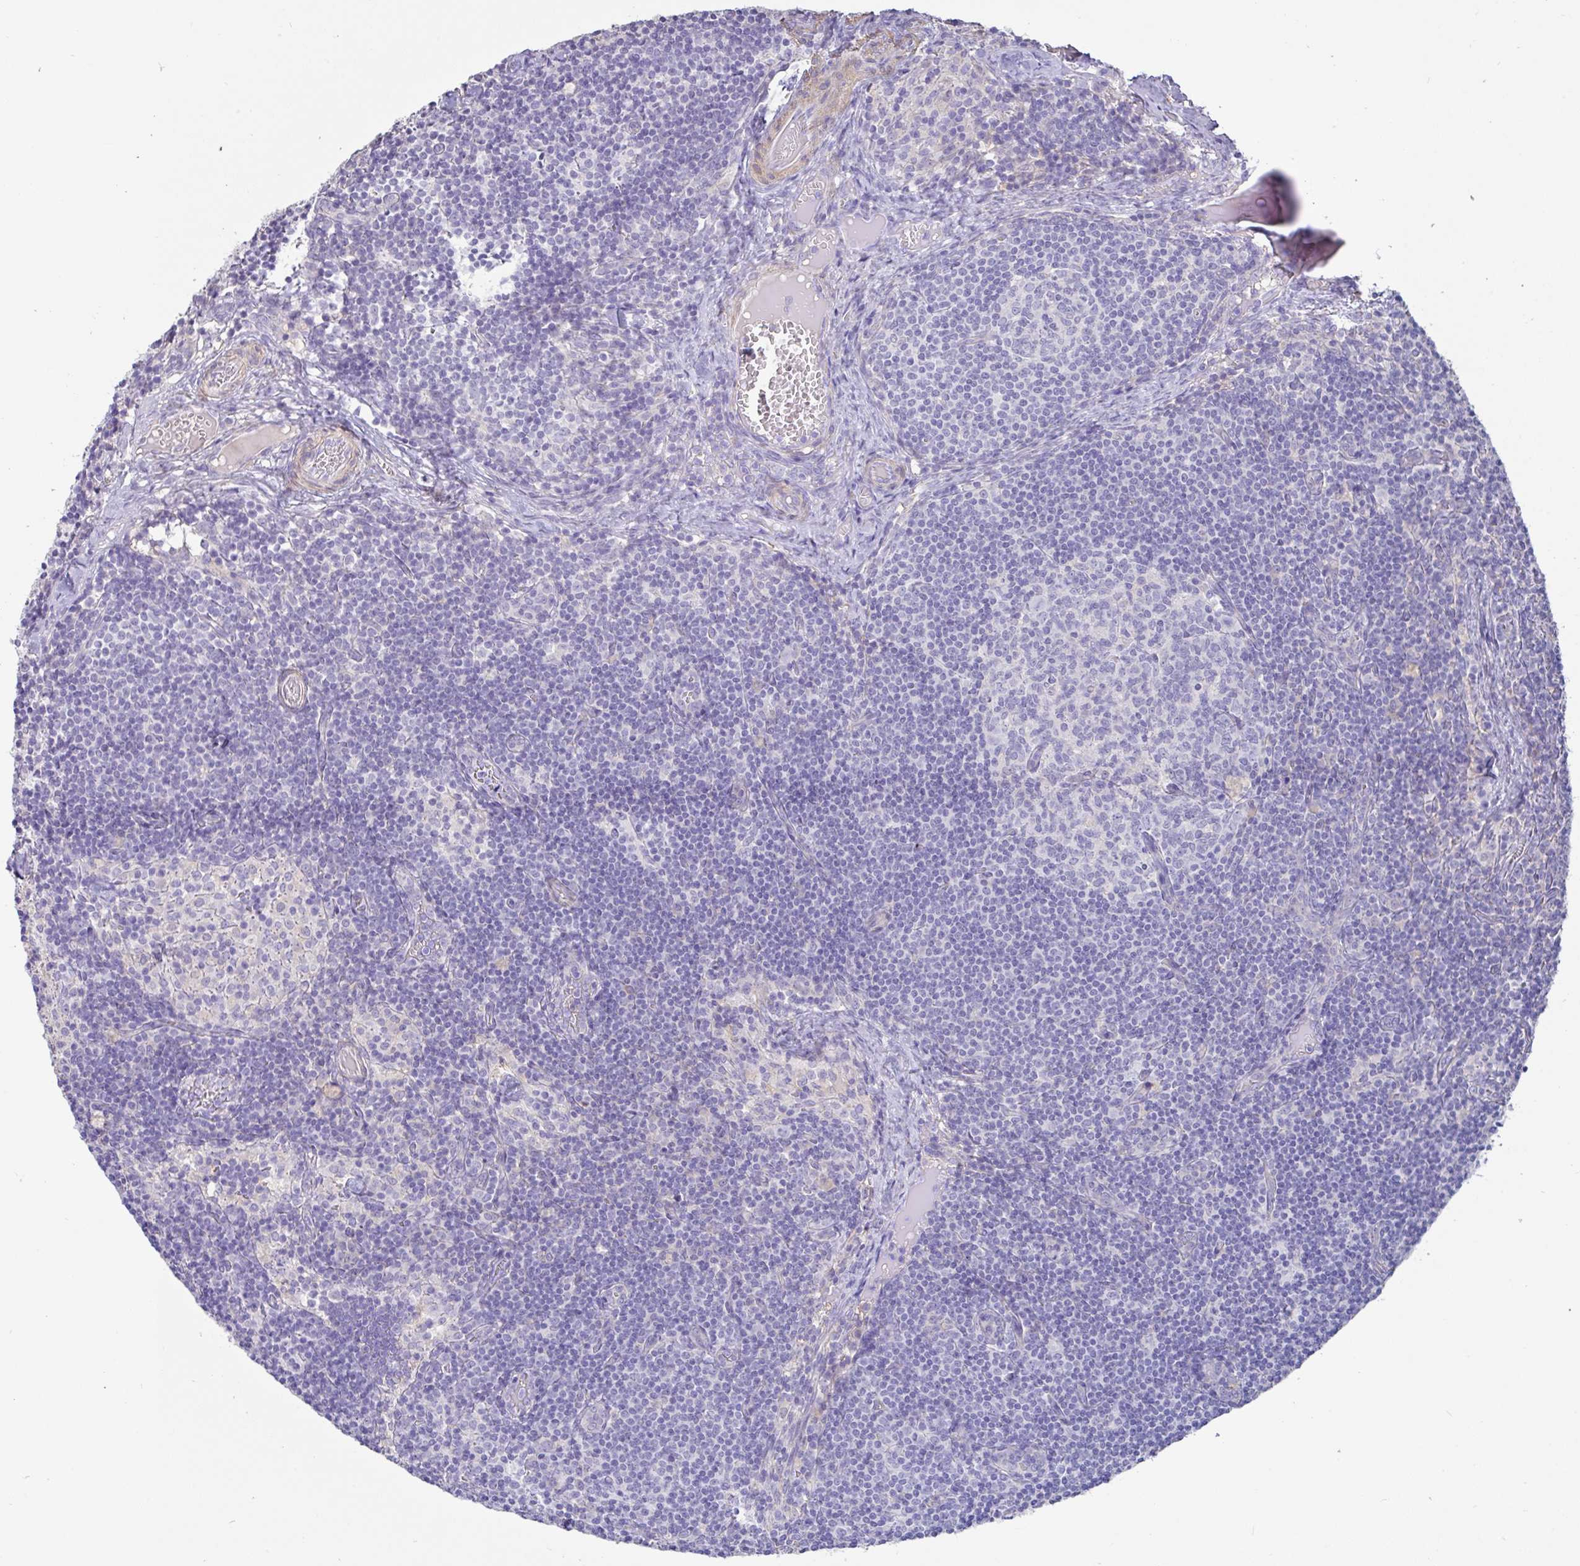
{"staining": {"intensity": "negative", "quantity": "none", "location": "none"}, "tissue": "lymph node", "cell_type": "Germinal center cells", "image_type": "normal", "snomed": [{"axis": "morphology", "description": "Normal tissue, NOS"}, {"axis": "topography", "description": "Lymph node"}], "caption": "This is an IHC image of normal lymph node. There is no staining in germinal center cells.", "gene": "PYGM", "patient": {"sex": "female", "age": 31}}